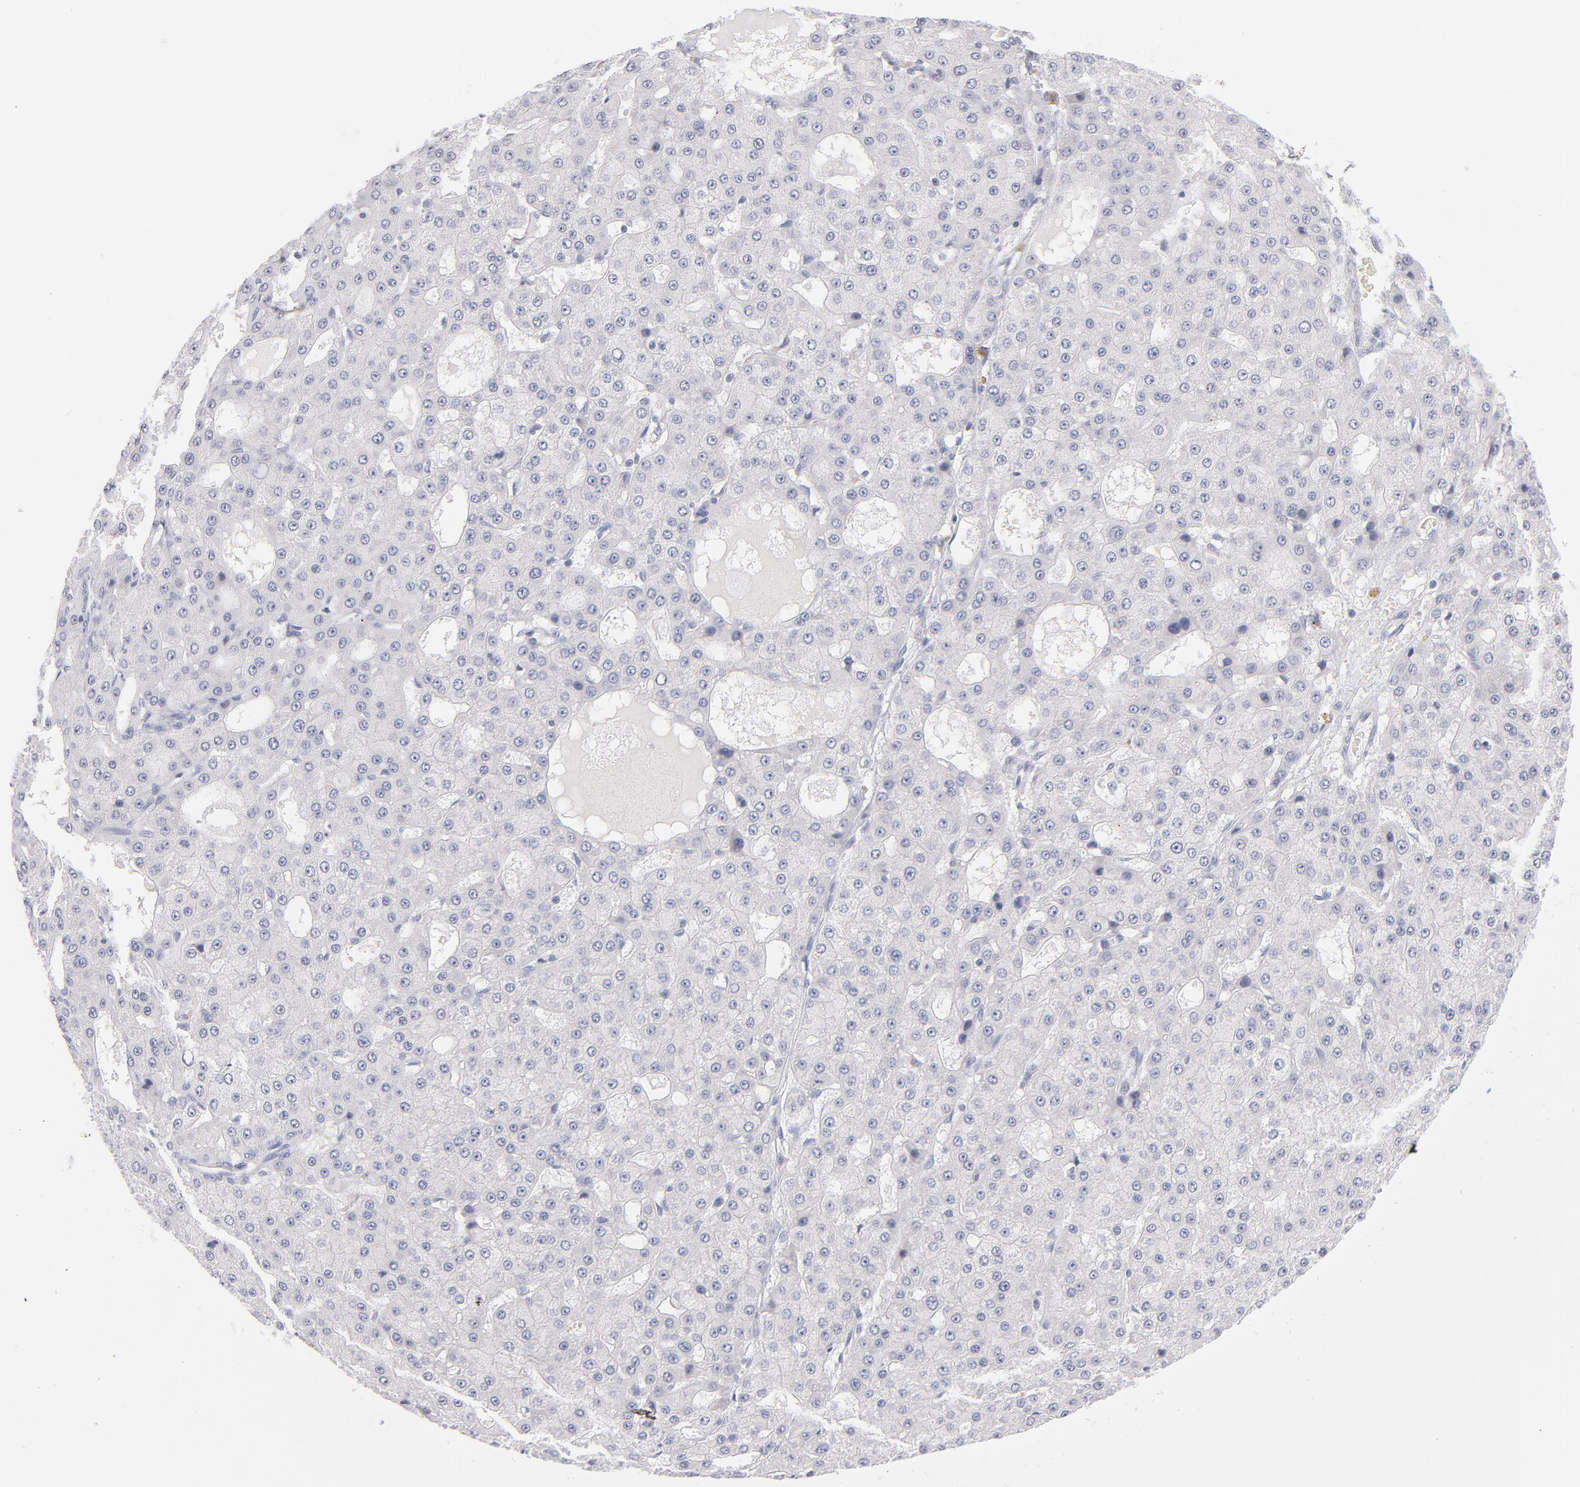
{"staining": {"intensity": "negative", "quantity": "none", "location": "none"}, "tissue": "liver cancer", "cell_type": "Tumor cells", "image_type": "cancer", "snomed": [{"axis": "morphology", "description": "Carcinoma, Hepatocellular, NOS"}, {"axis": "topography", "description": "Liver"}], "caption": "This is an immunohistochemistry (IHC) micrograph of human liver cancer. There is no positivity in tumor cells.", "gene": "MTHFD2", "patient": {"sex": "male", "age": 47}}